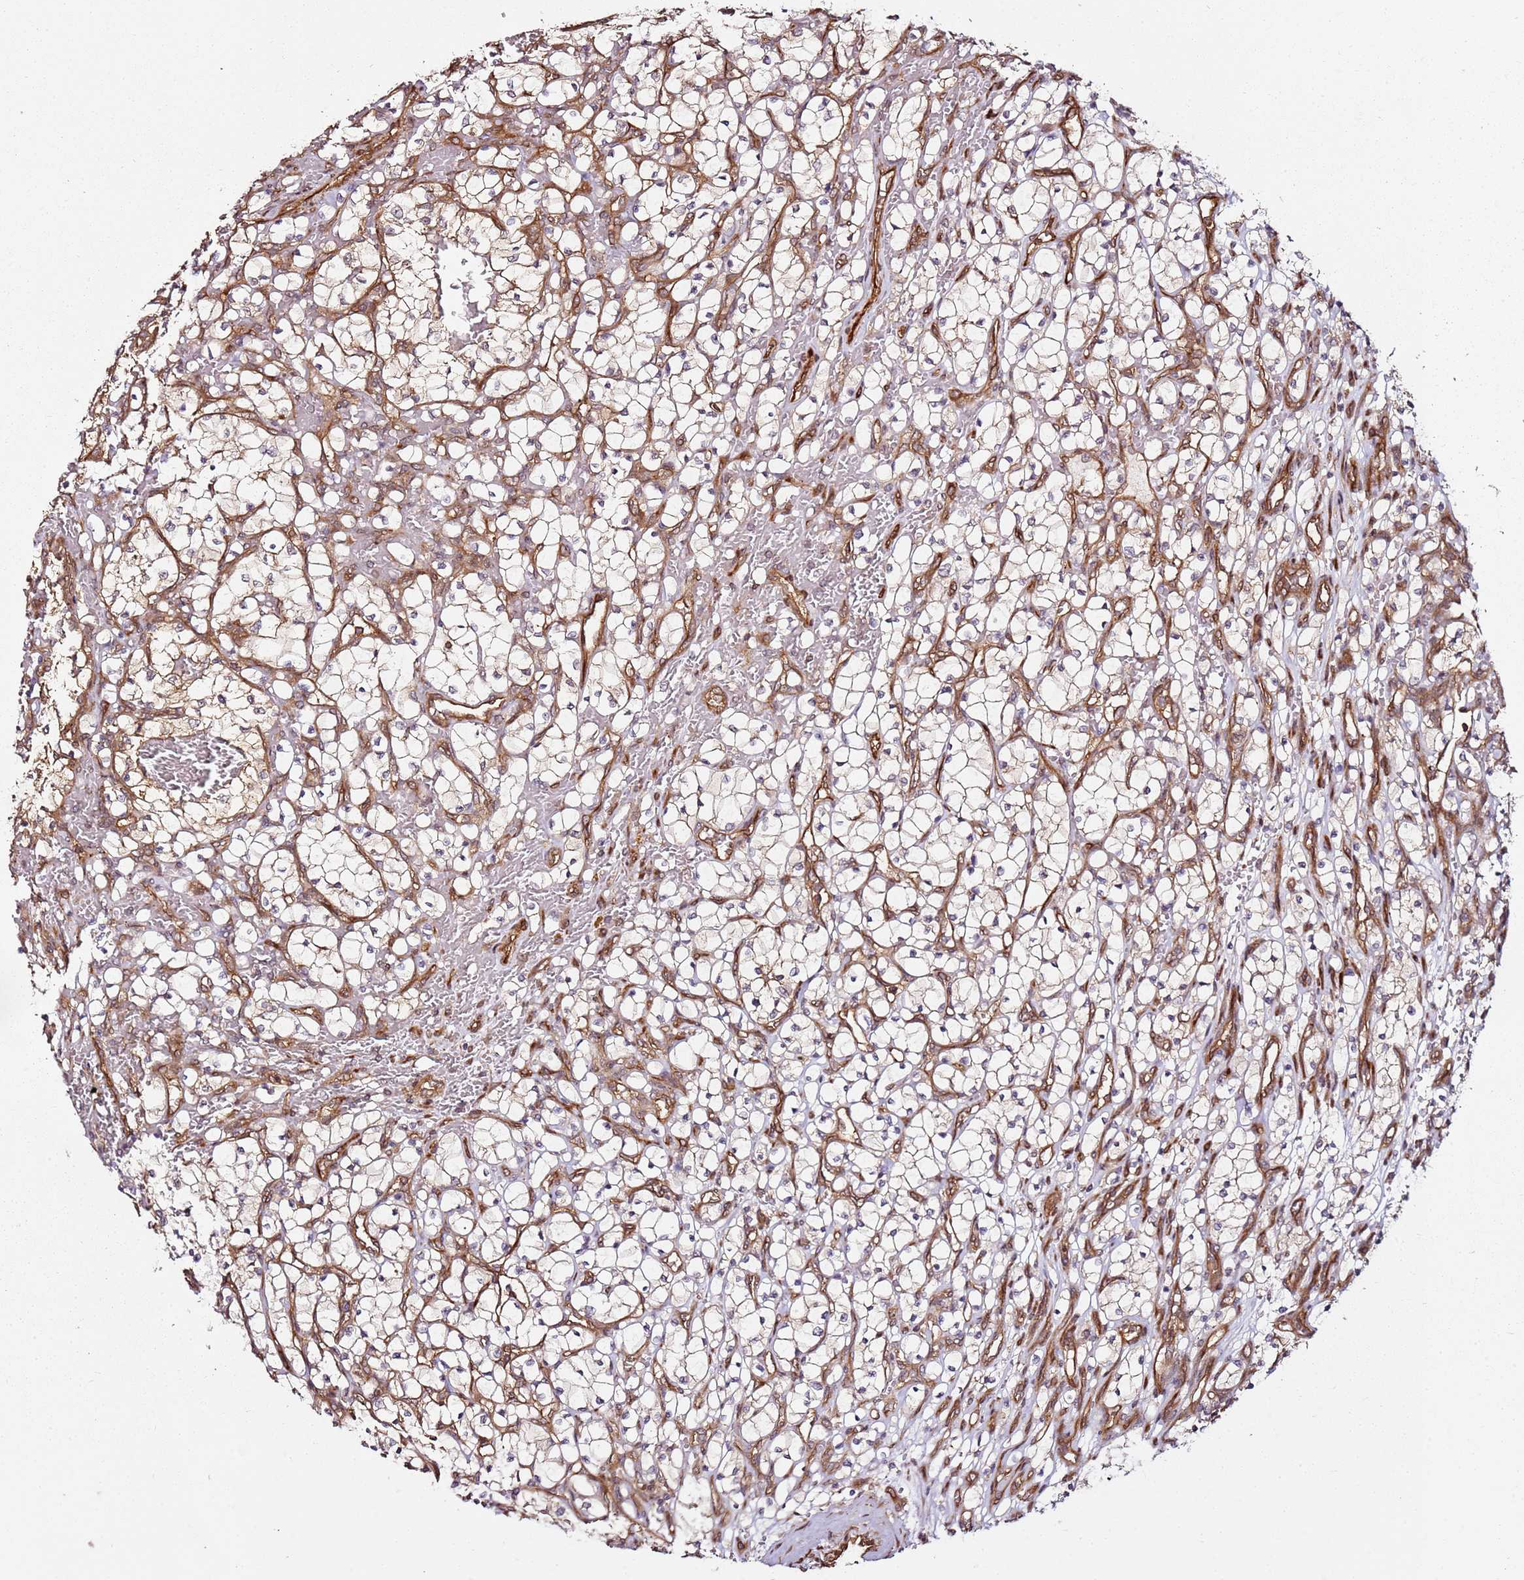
{"staining": {"intensity": "weak", "quantity": ">75%", "location": "cytoplasmic/membranous"}, "tissue": "renal cancer", "cell_type": "Tumor cells", "image_type": "cancer", "snomed": [{"axis": "morphology", "description": "Adenocarcinoma, NOS"}, {"axis": "topography", "description": "Kidney"}], "caption": "Renal cancer (adenocarcinoma) stained with DAB immunohistochemistry (IHC) exhibits low levels of weak cytoplasmic/membranous positivity in approximately >75% of tumor cells.", "gene": "CCNYL1", "patient": {"sex": "female", "age": 69}}